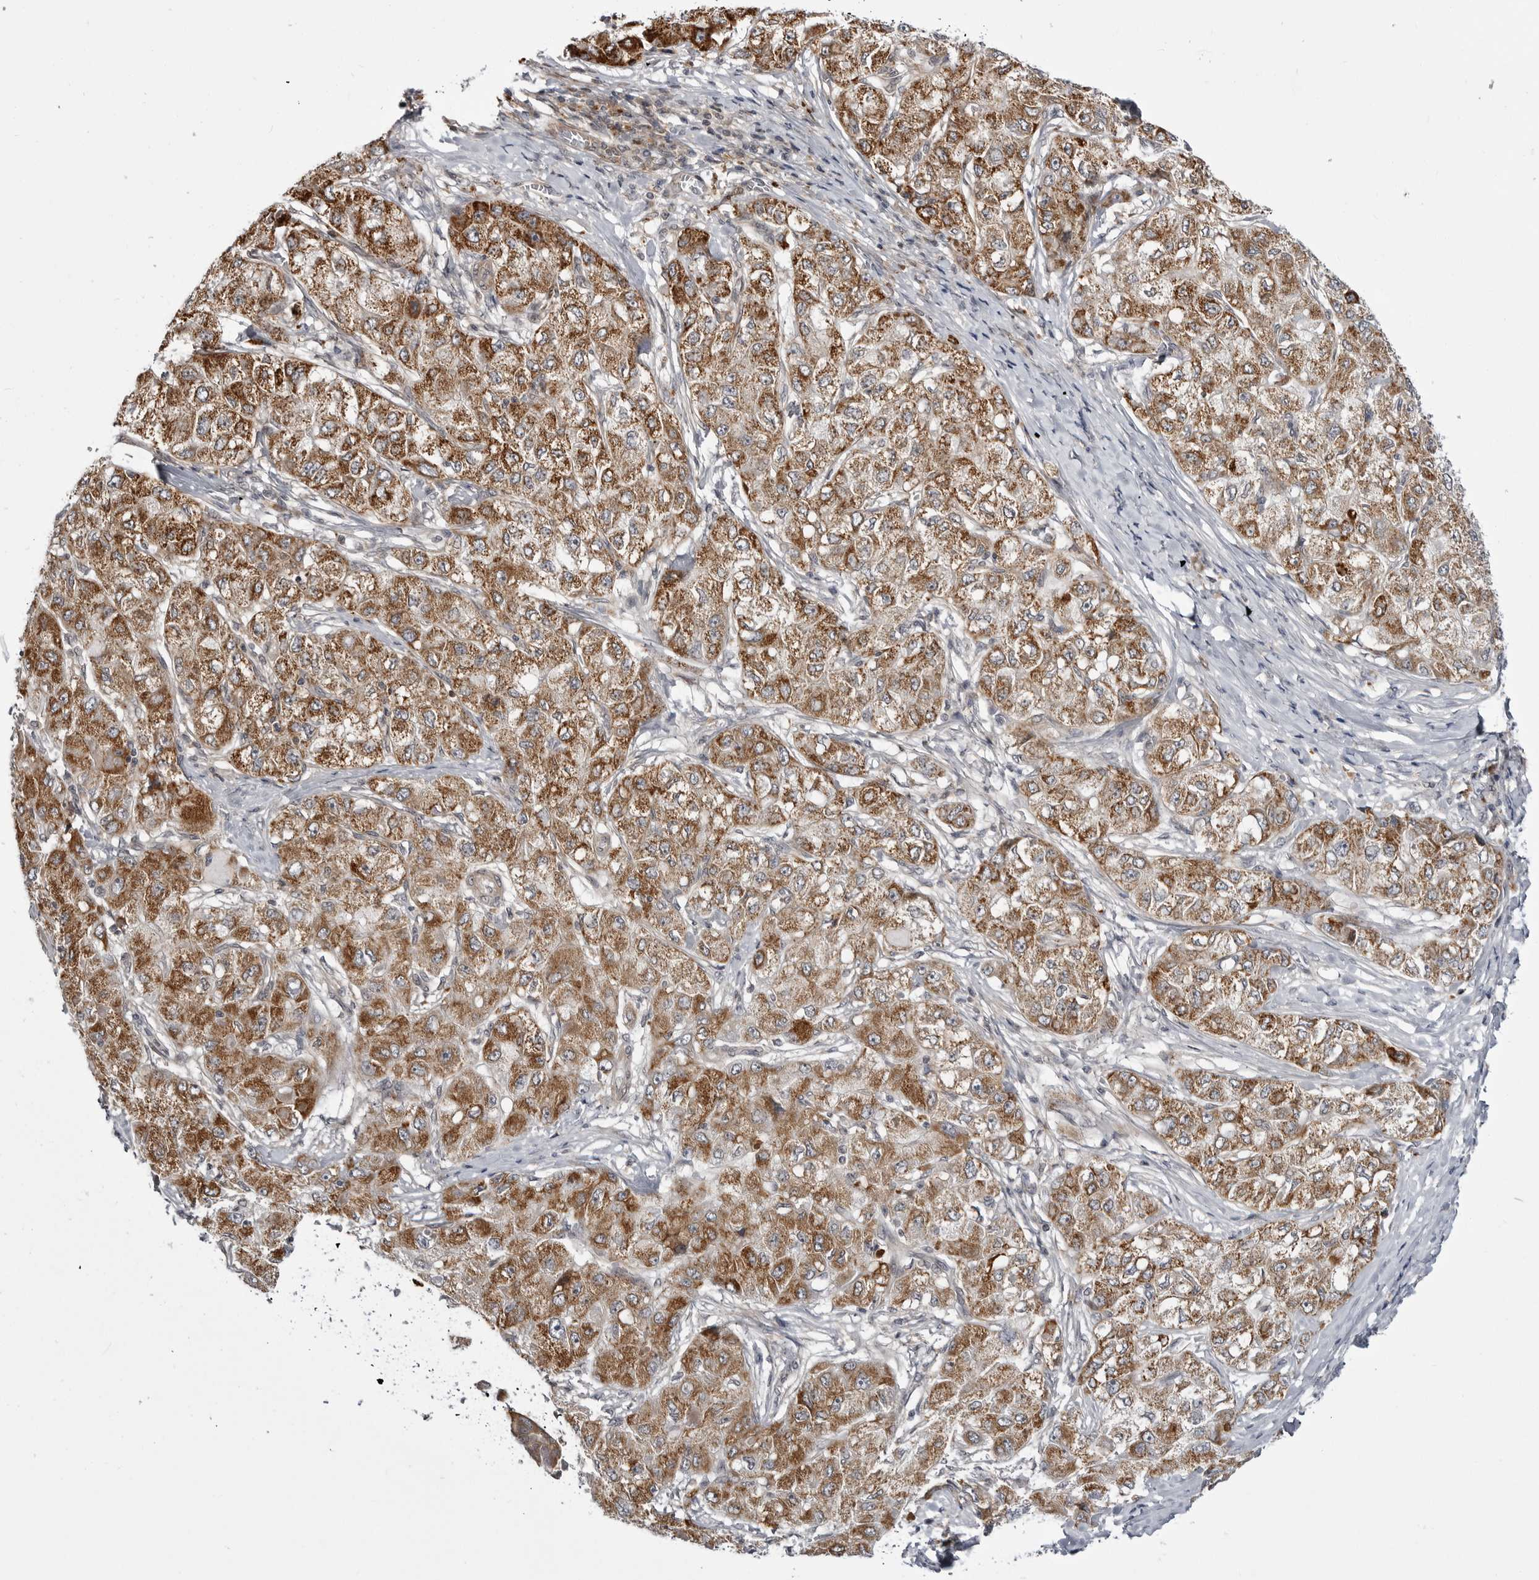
{"staining": {"intensity": "strong", "quantity": ">75%", "location": "cytoplasmic/membranous"}, "tissue": "liver cancer", "cell_type": "Tumor cells", "image_type": "cancer", "snomed": [{"axis": "morphology", "description": "Carcinoma, Hepatocellular, NOS"}, {"axis": "topography", "description": "Liver"}], "caption": "A photomicrograph showing strong cytoplasmic/membranous positivity in approximately >75% of tumor cells in liver hepatocellular carcinoma, as visualized by brown immunohistochemical staining.", "gene": "CCDC18", "patient": {"sex": "male", "age": 80}}